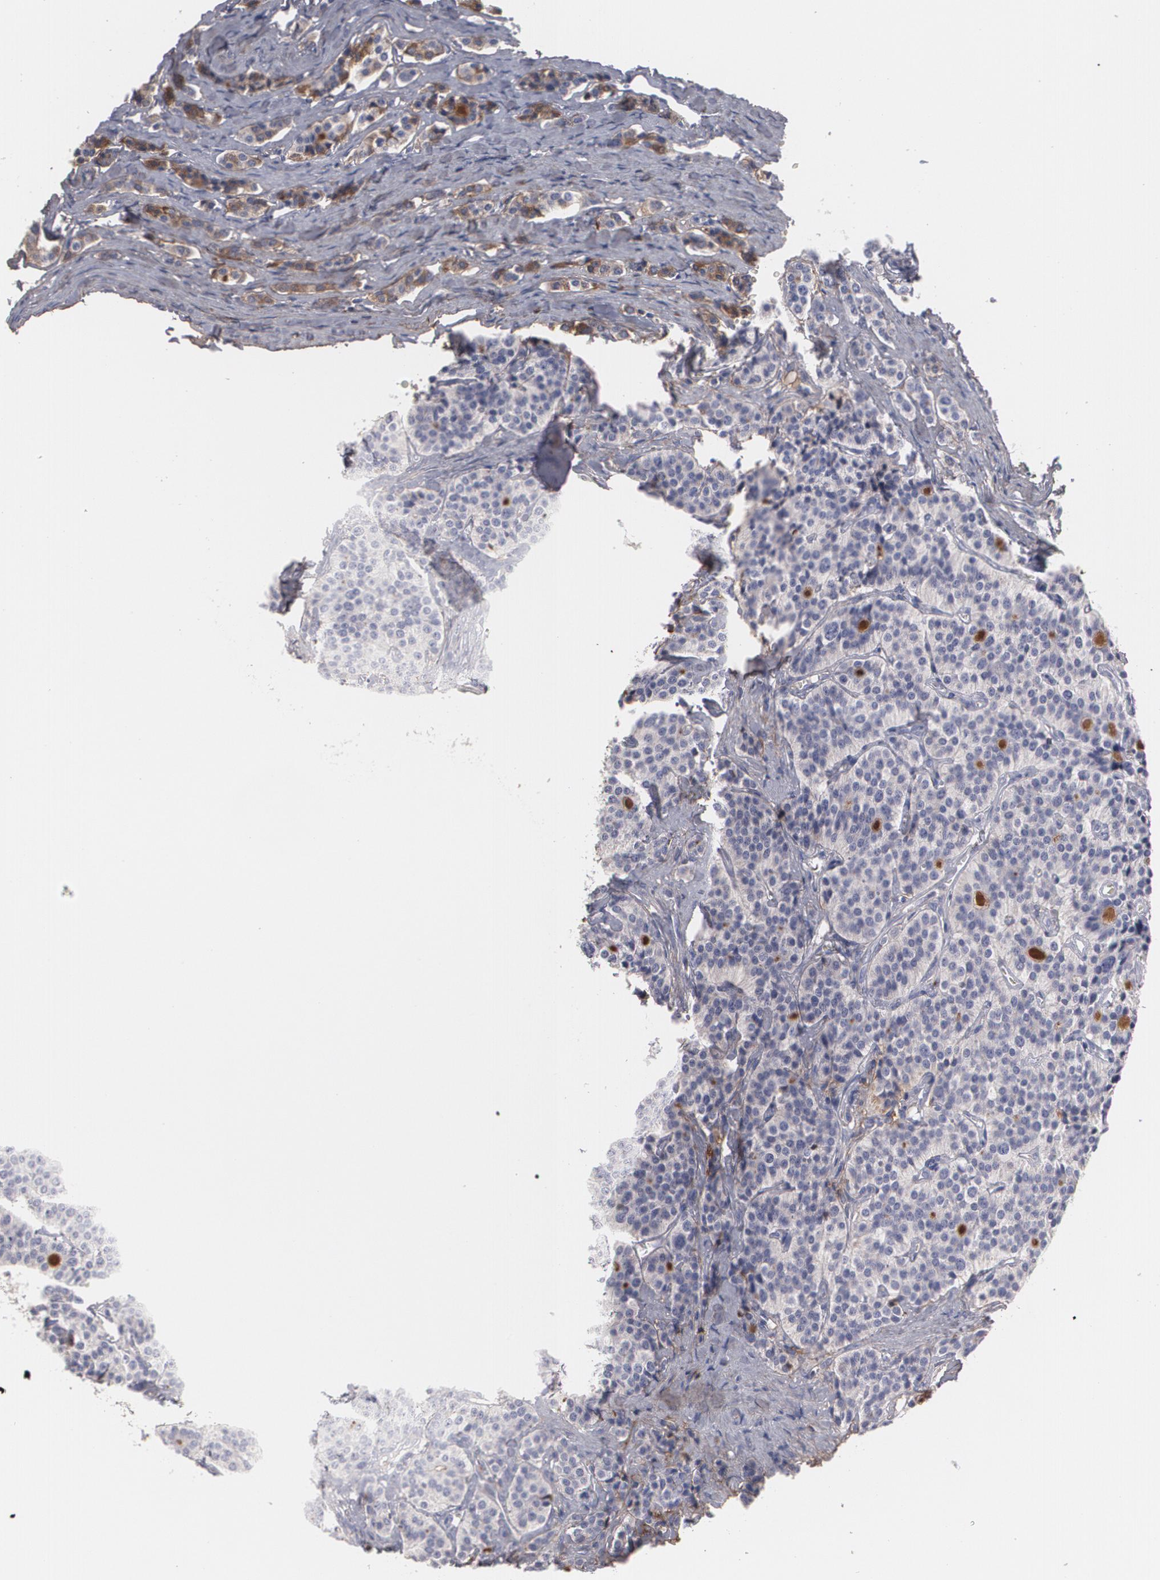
{"staining": {"intensity": "moderate", "quantity": "<25%", "location": "cytoplasmic/membranous"}, "tissue": "carcinoid", "cell_type": "Tumor cells", "image_type": "cancer", "snomed": [{"axis": "morphology", "description": "Carcinoid, malignant, NOS"}, {"axis": "topography", "description": "Small intestine"}], "caption": "Immunohistochemistry (IHC) staining of carcinoid, which demonstrates low levels of moderate cytoplasmic/membranous positivity in approximately <25% of tumor cells indicating moderate cytoplasmic/membranous protein staining. The staining was performed using DAB (3,3'-diaminobenzidine) (brown) for protein detection and nuclei were counterstained in hematoxylin (blue).", "gene": "FBLN1", "patient": {"sex": "male", "age": 63}}